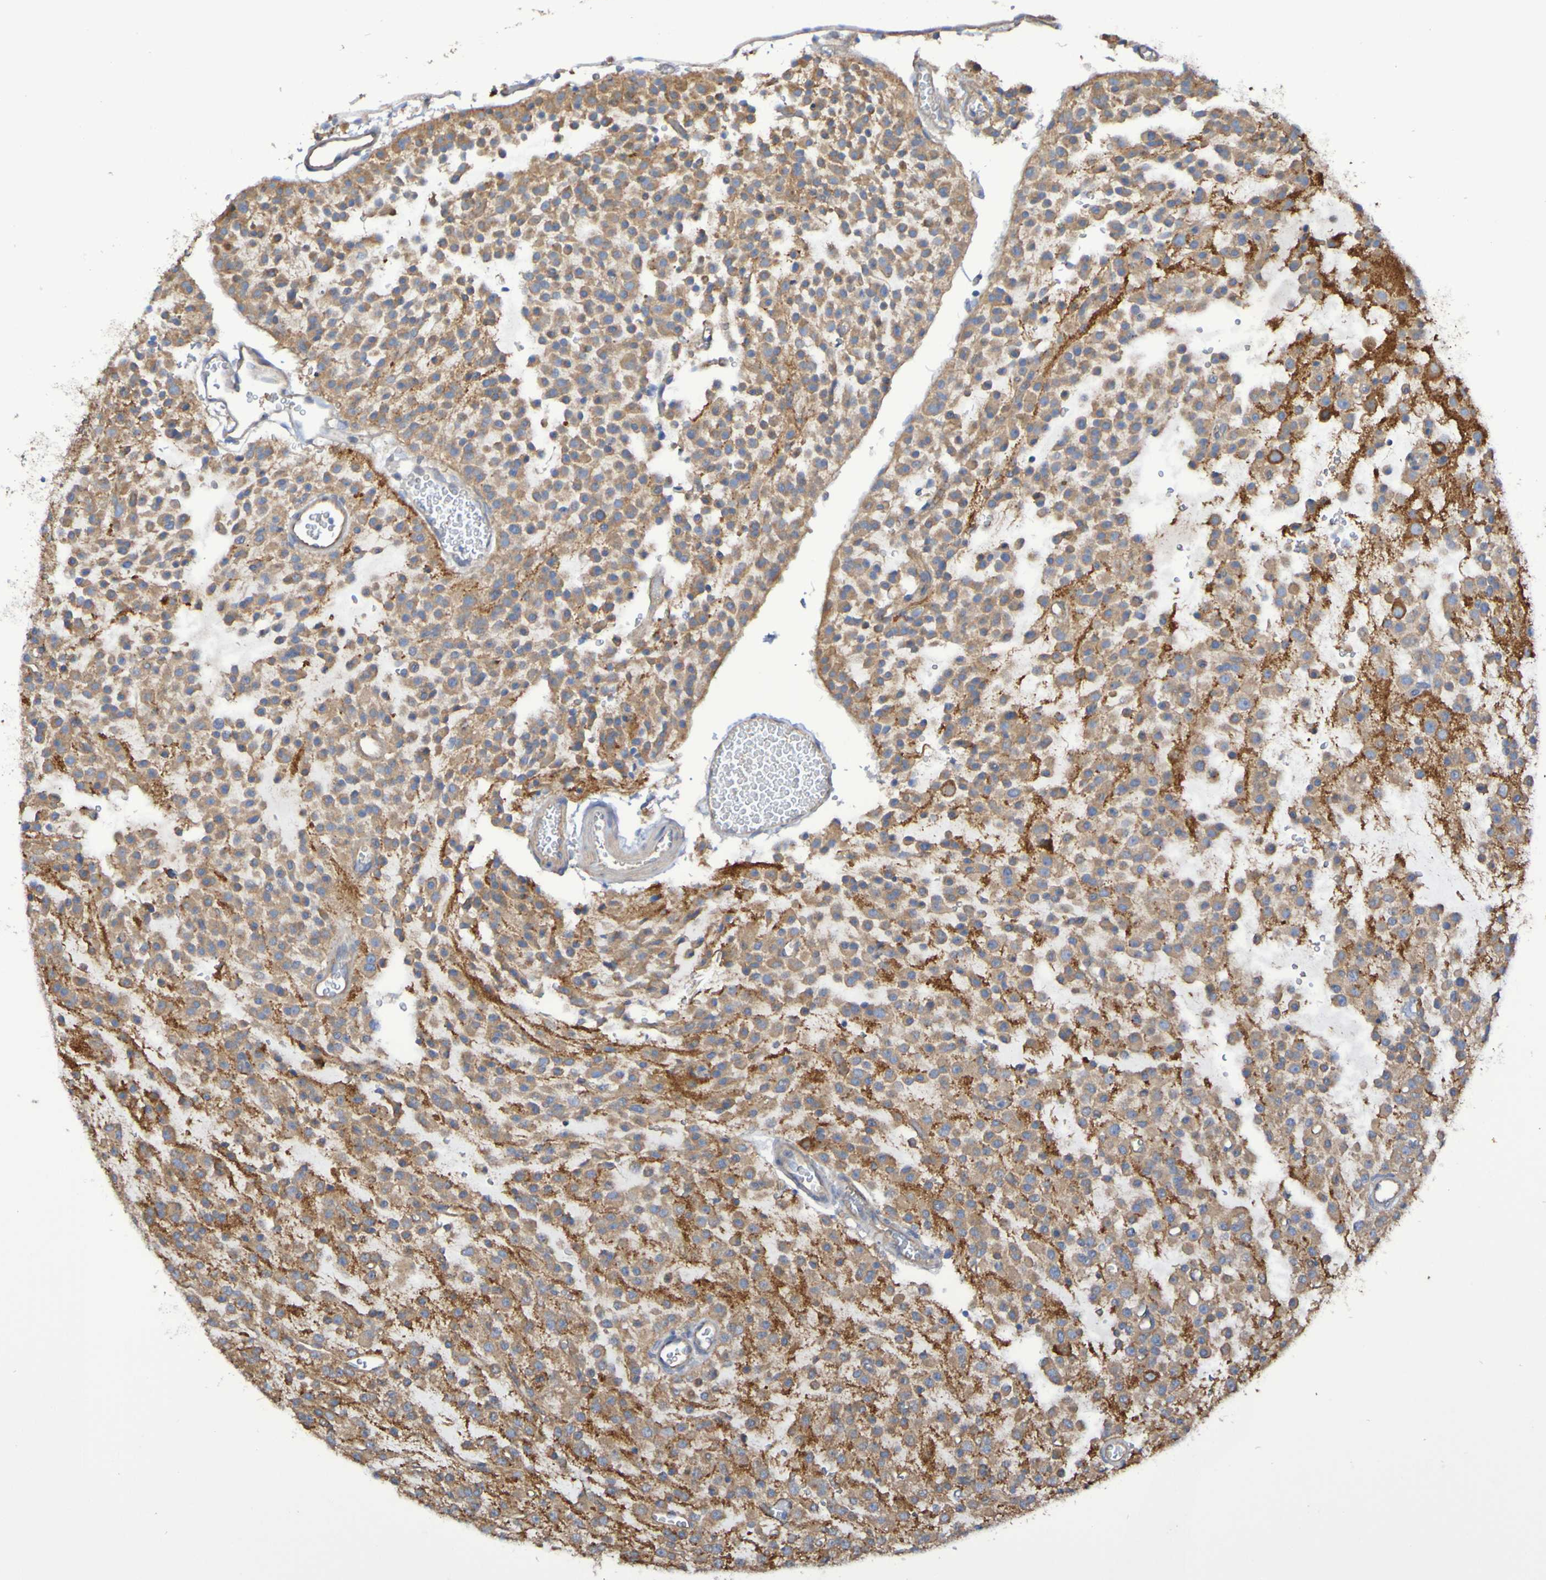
{"staining": {"intensity": "weak", "quantity": ">75%", "location": "cytoplasmic/membranous"}, "tissue": "glioma", "cell_type": "Tumor cells", "image_type": "cancer", "snomed": [{"axis": "morphology", "description": "Glioma, malignant, Low grade"}, {"axis": "topography", "description": "Brain"}], "caption": "Immunohistochemical staining of glioma demonstrates low levels of weak cytoplasmic/membranous expression in about >75% of tumor cells. (Stains: DAB (3,3'-diaminobenzidine) in brown, nuclei in blue, Microscopy: brightfield microscopy at high magnification).", "gene": "SYNJ1", "patient": {"sex": "male", "age": 38}}